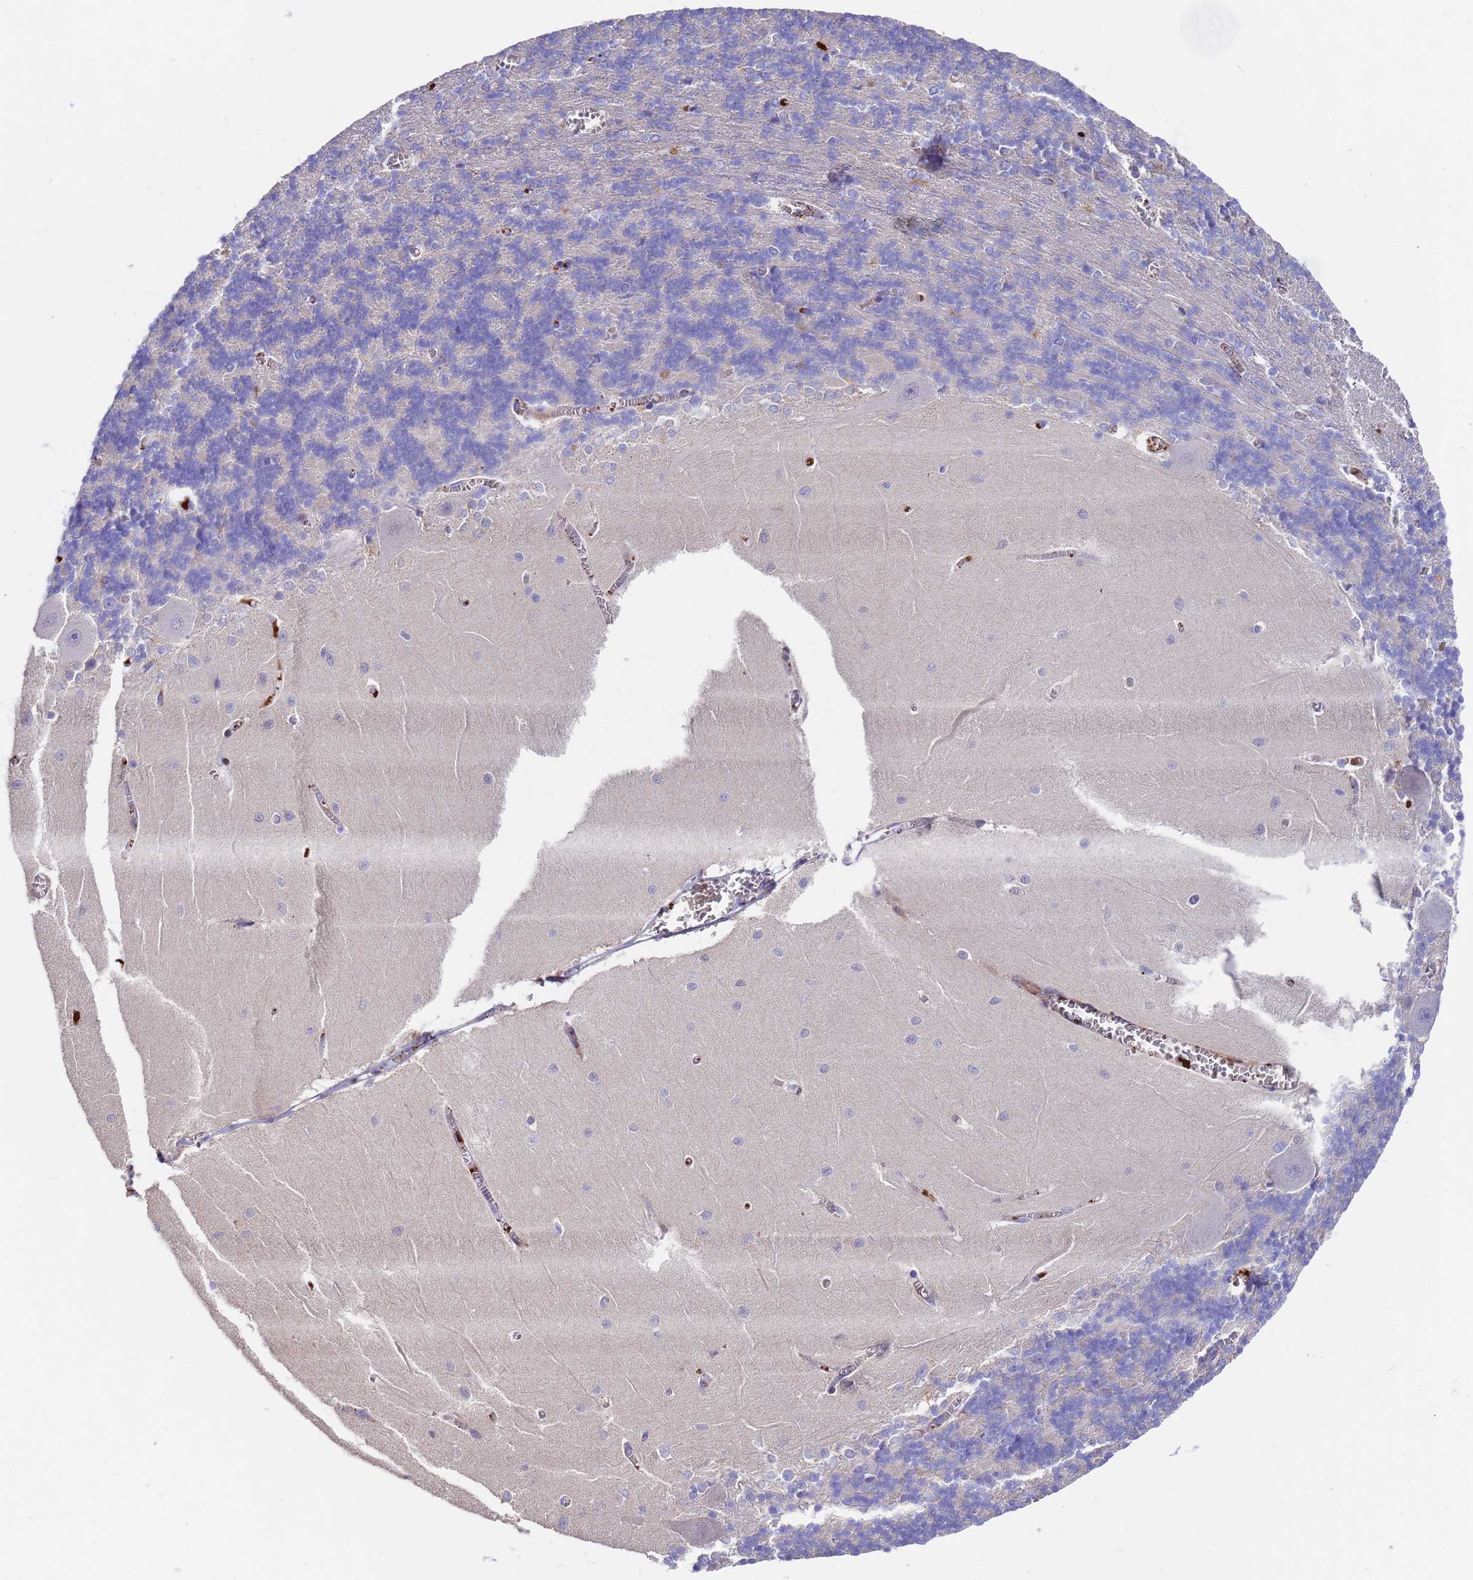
{"staining": {"intensity": "negative", "quantity": "none", "location": "none"}, "tissue": "cerebellum", "cell_type": "Cells in granular layer", "image_type": "normal", "snomed": [{"axis": "morphology", "description": "Normal tissue, NOS"}, {"axis": "topography", "description": "Cerebellum"}], "caption": "Cerebellum was stained to show a protein in brown. There is no significant expression in cells in granular layer. (DAB (3,3'-diaminobenzidine) IHC visualized using brightfield microscopy, high magnification).", "gene": "ELP6", "patient": {"sex": "male", "age": 37}}